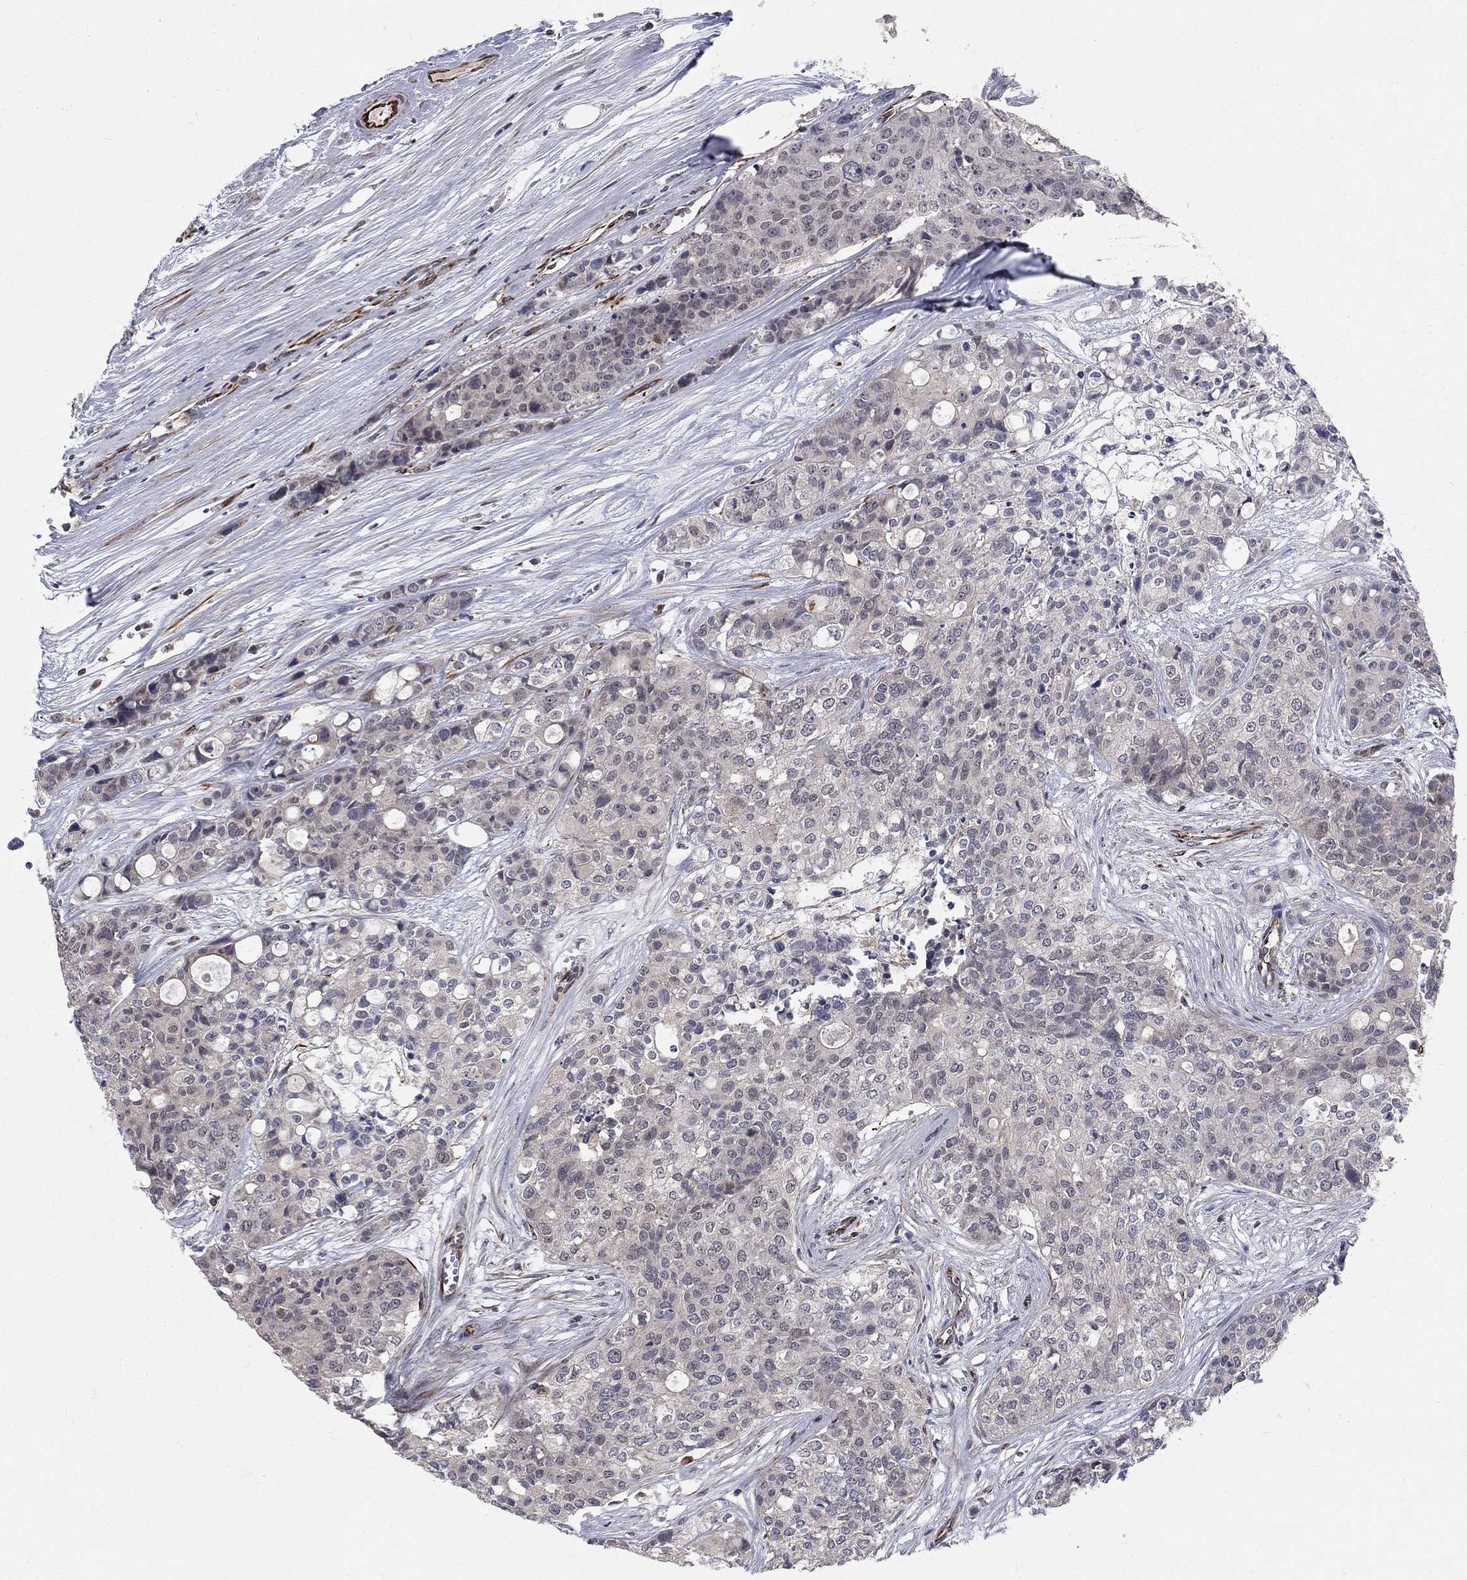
{"staining": {"intensity": "negative", "quantity": "none", "location": "none"}, "tissue": "carcinoid", "cell_type": "Tumor cells", "image_type": "cancer", "snomed": [{"axis": "morphology", "description": "Carcinoid, malignant, NOS"}, {"axis": "topography", "description": "Colon"}], "caption": "This is an IHC micrograph of carcinoid. There is no staining in tumor cells.", "gene": "MSRA", "patient": {"sex": "male", "age": 81}}